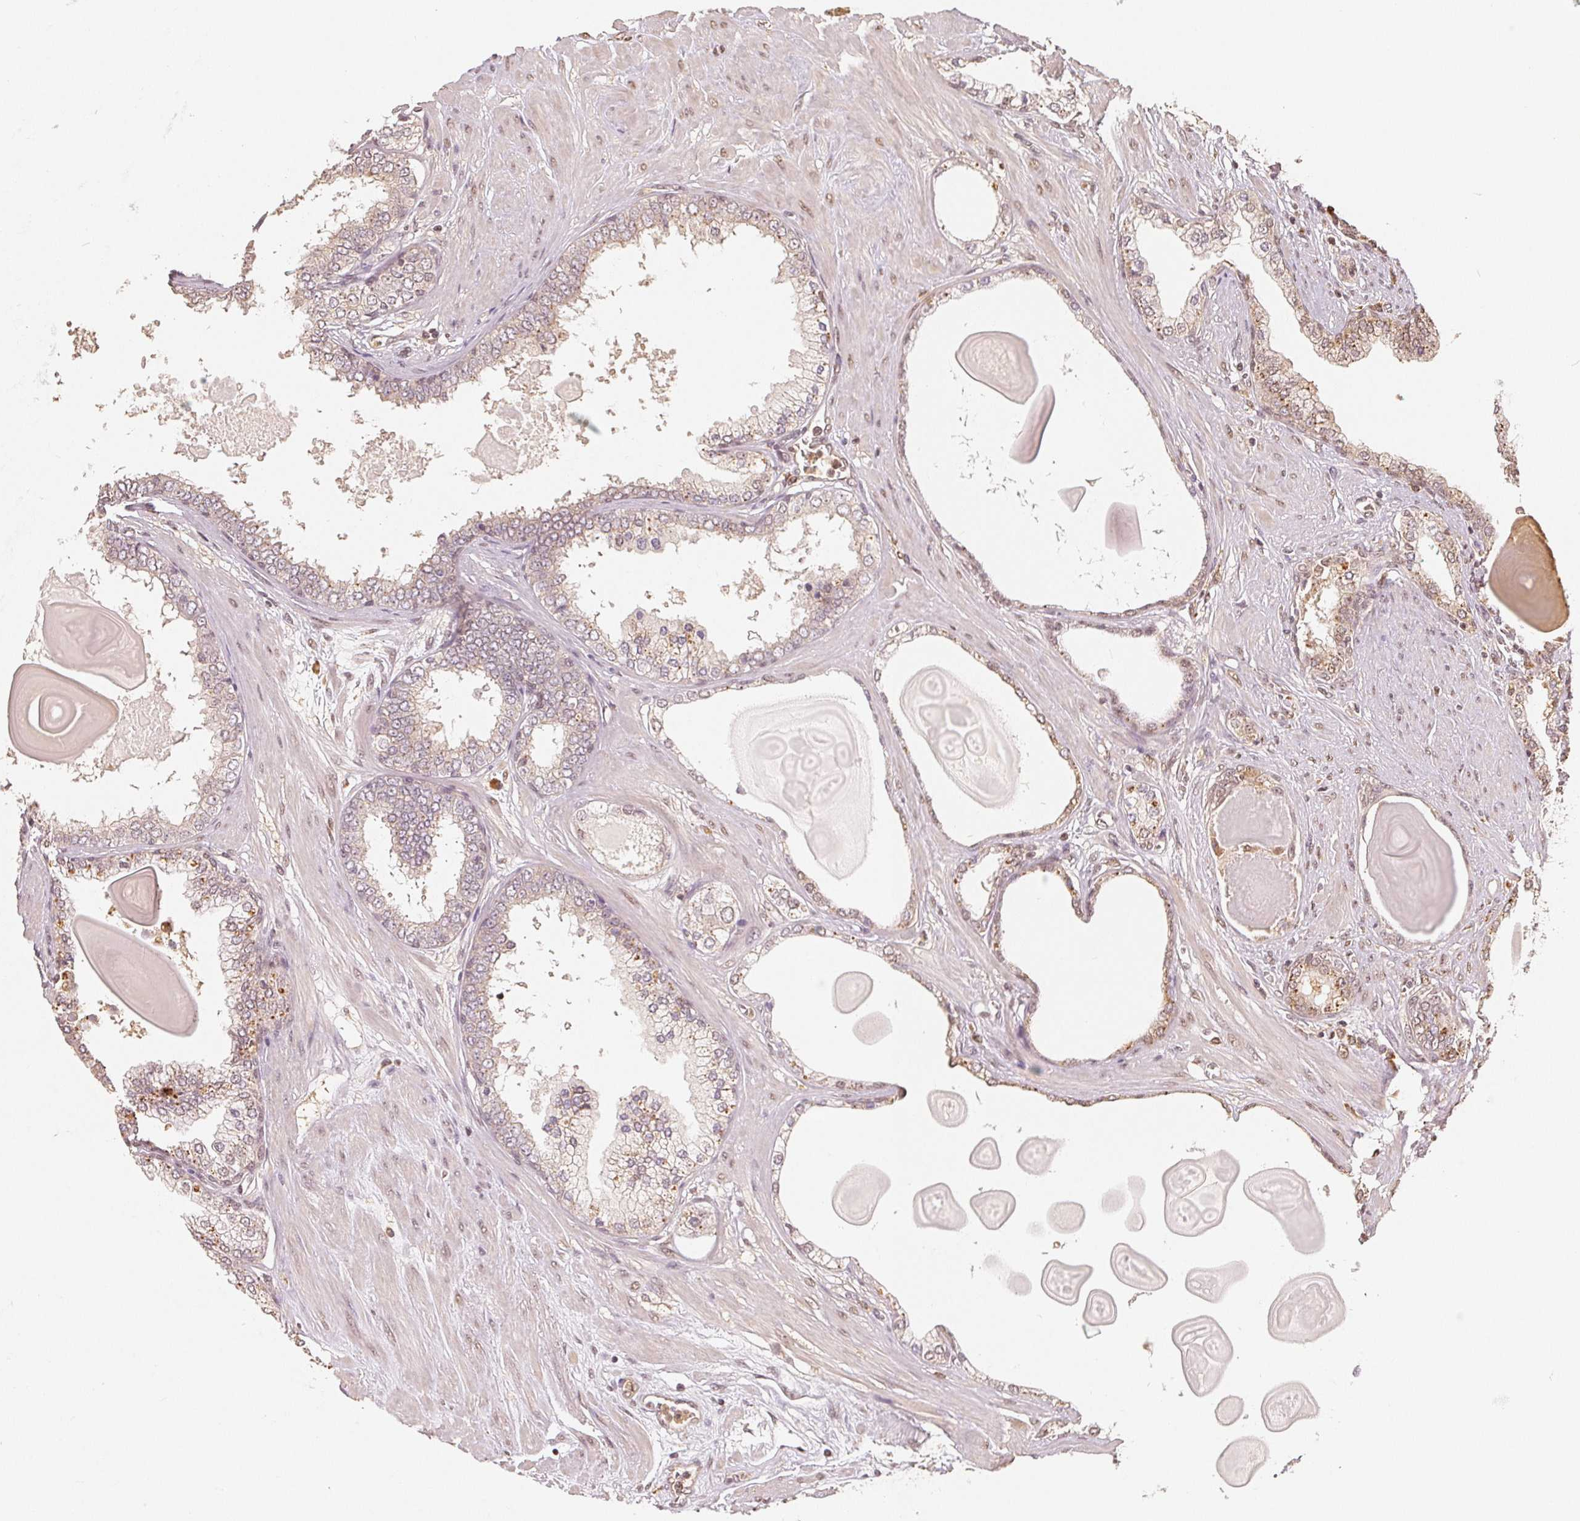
{"staining": {"intensity": "negative", "quantity": "none", "location": "none"}, "tissue": "prostate cancer", "cell_type": "Tumor cells", "image_type": "cancer", "snomed": [{"axis": "morphology", "description": "Adenocarcinoma, Low grade"}, {"axis": "topography", "description": "Prostate"}], "caption": "Adenocarcinoma (low-grade) (prostate) stained for a protein using IHC reveals no positivity tumor cells.", "gene": "GUSB", "patient": {"sex": "male", "age": 64}}